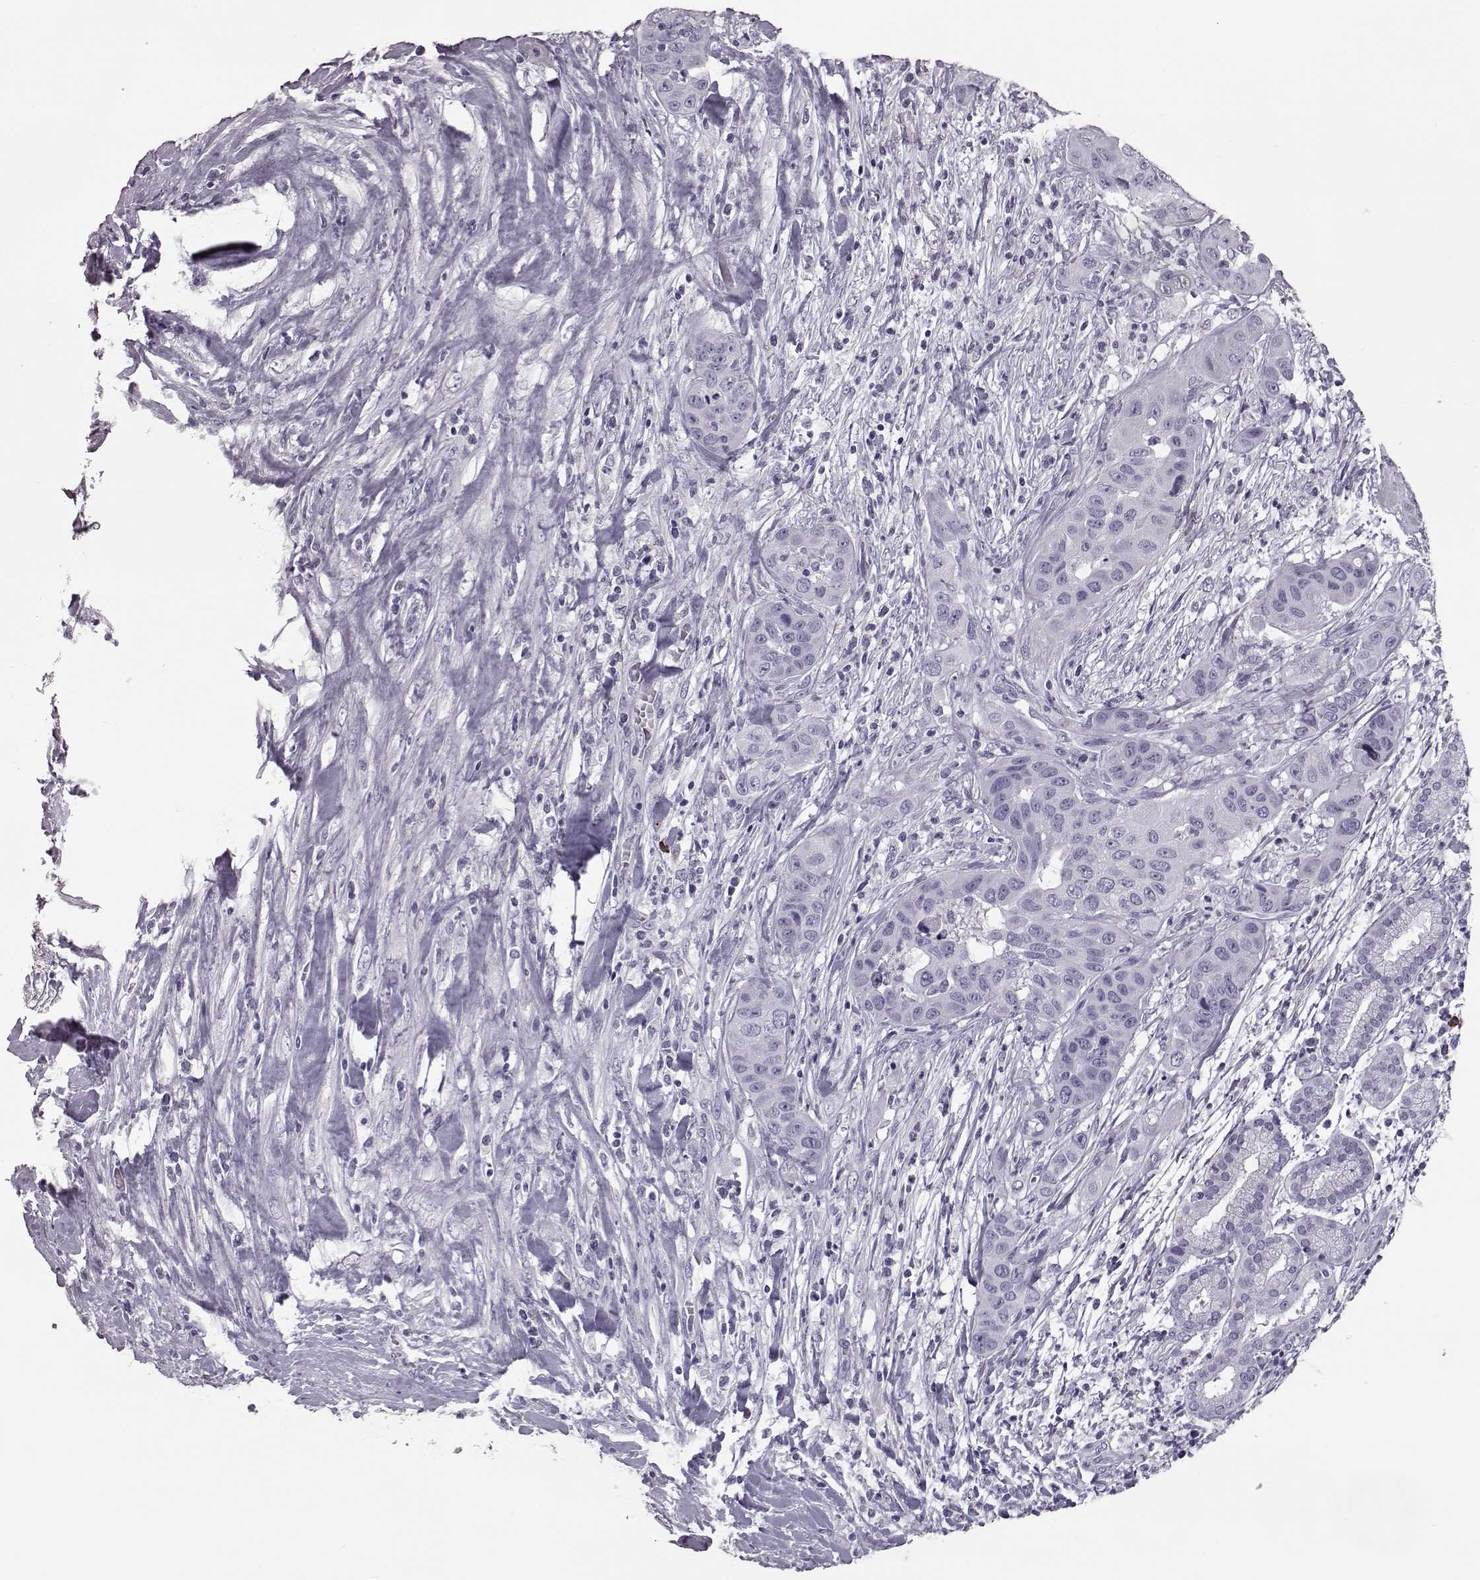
{"staining": {"intensity": "negative", "quantity": "none", "location": "none"}, "tissue": "liver cancer", "cell_type": "Tumor cells", "image_type": "cancer", "snomed": [{"axis": "morphology", "description": "Cholangiocarcinoma"}, {"axis": "topography", "description": "Liver"}], "caption": "The image reveals no significant positivity in tumor cells of liver cholangiocarcinoma.", "gene": "CCL19", "patient": {"sex": "female", "age": 52}}